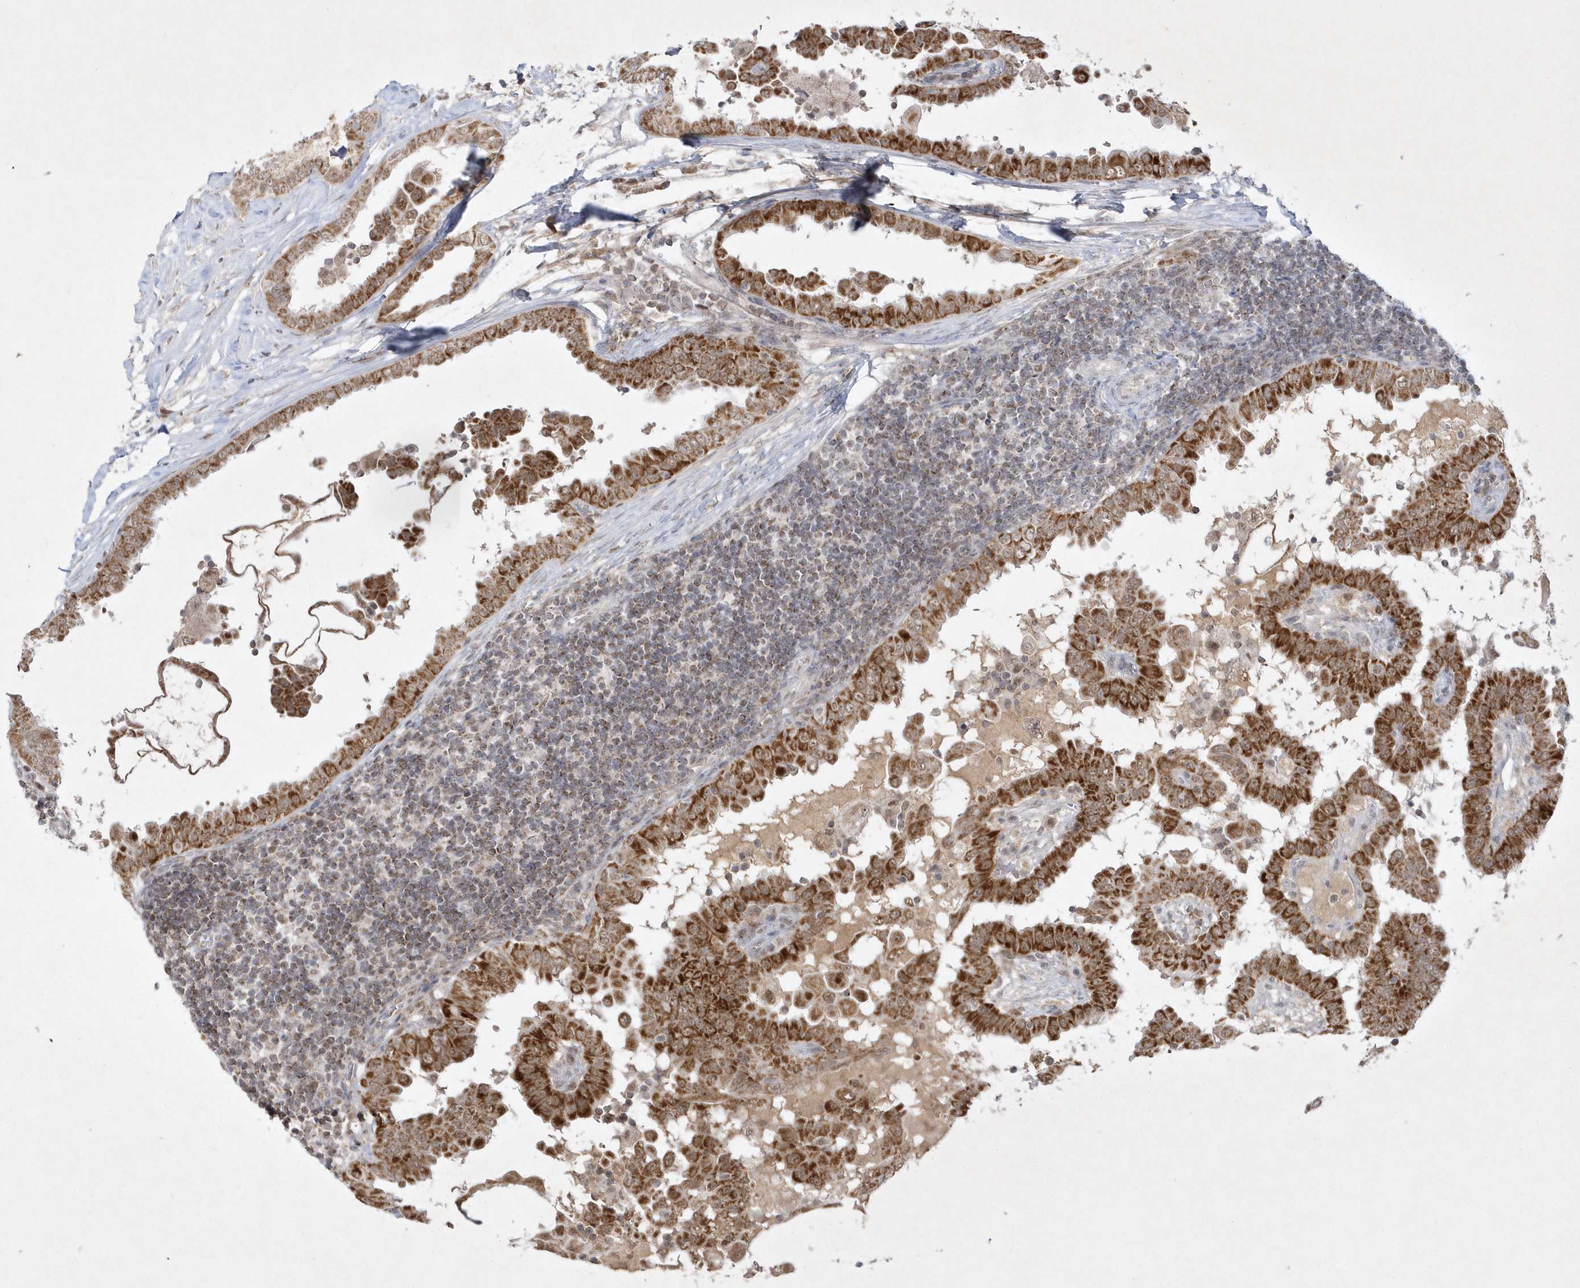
{"staining": {"intensity": "strong", "quantity": ">75%", "location": "cytoplasmic/membranous"}, "tissue": "thyroid cancer", "cell_type": "Tumor cells", "image_type": "cancer", "snomed": [{"axis": "morphology", "description": "Papillary adenocarcinoma, NOS"}, {"axis": "topography", "description": "Thyroid gland"}], "caption": "The image demonstrates staining of papillary adenocarcinoma (thyroid), revealing strong cytoplasmic/membranous protein positivity (brown color) within tumor cells. Nuclei are stained in blue.", "gene": "CPSF3", "patient": {"sex": "male", "age": 33}}